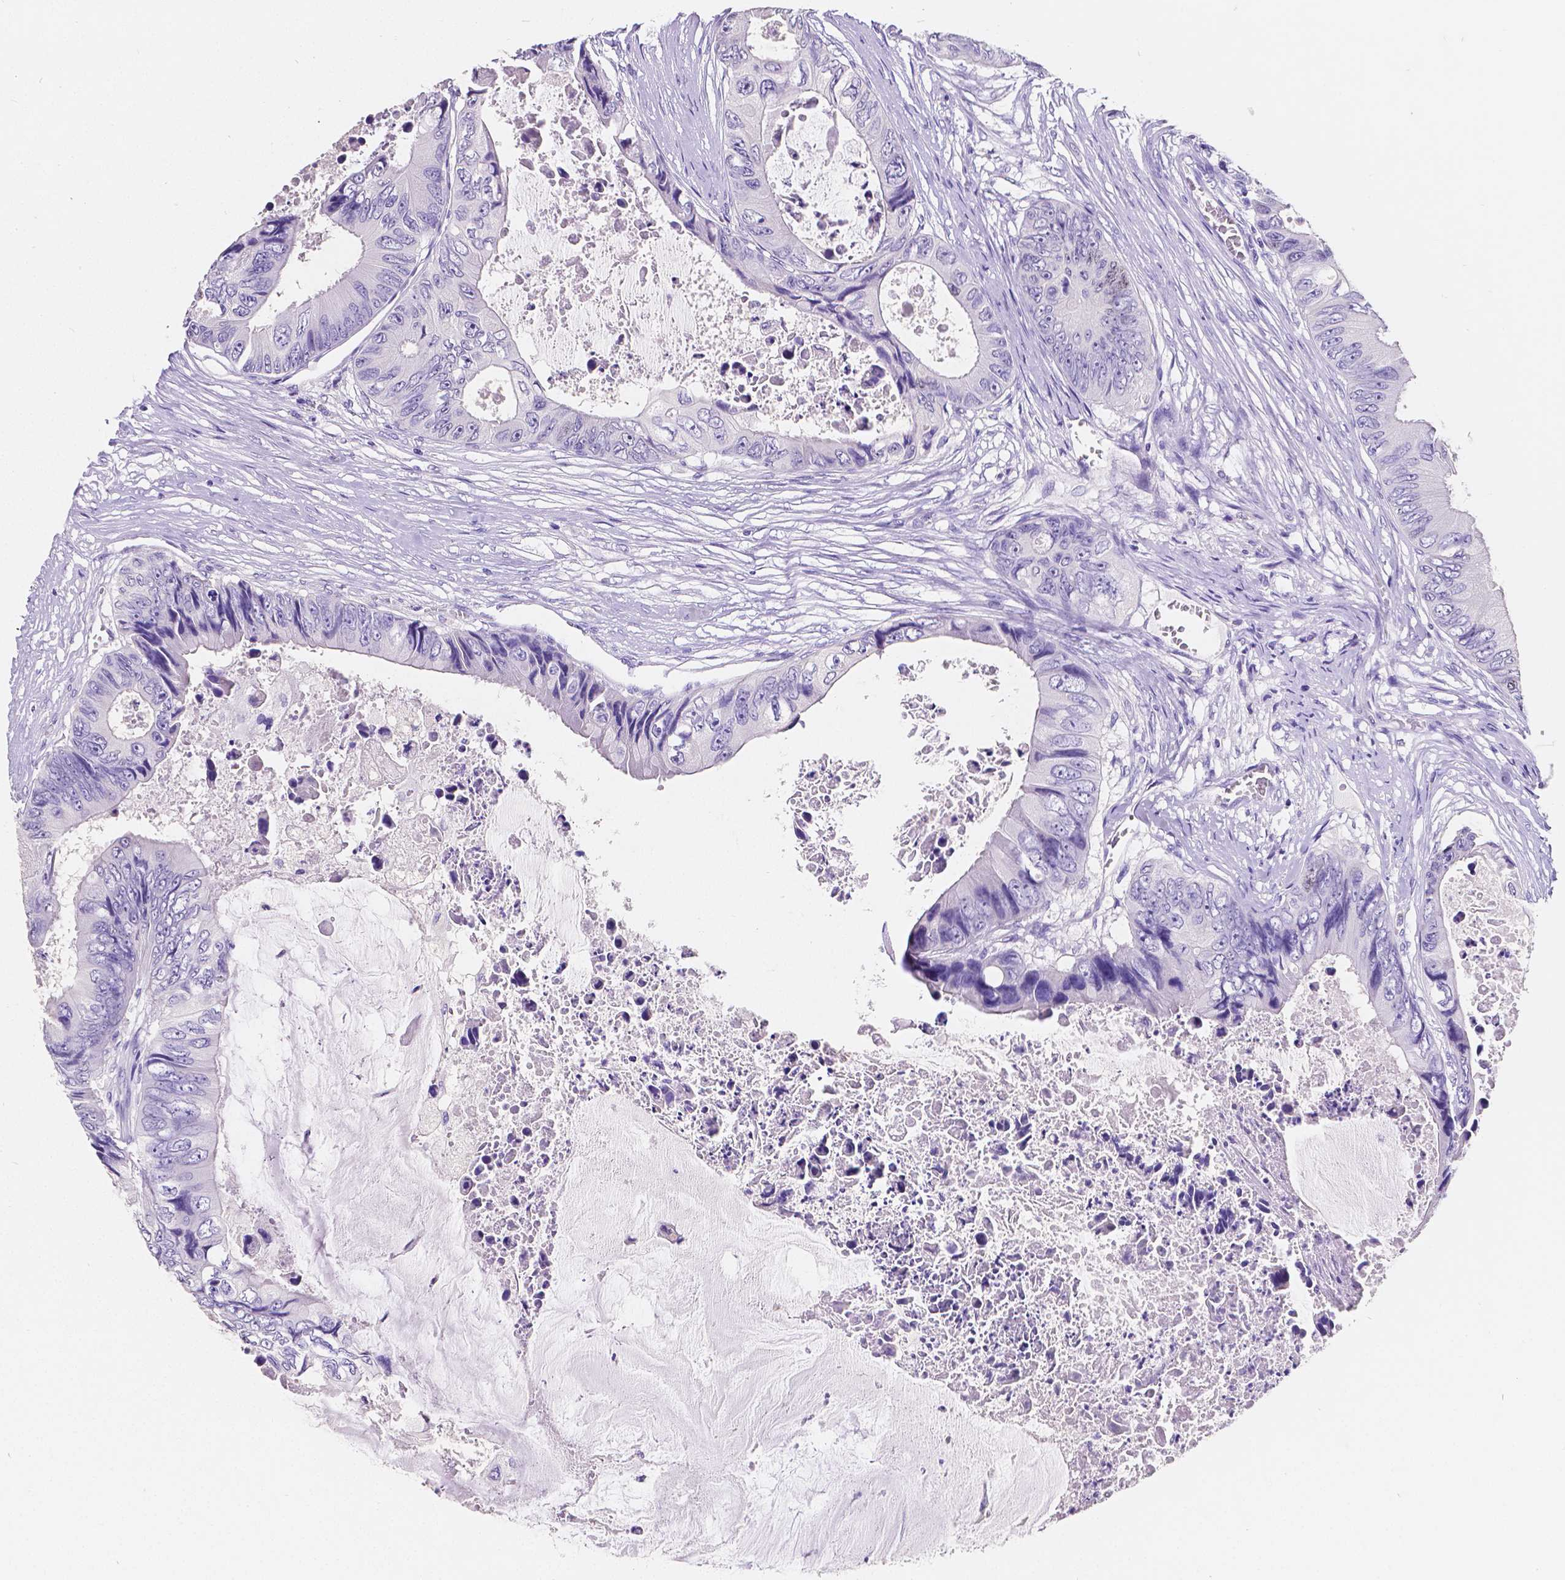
{"staining": {"intensity": "negative", "quantity": "none", "location": "none"}, "tissue": "colorectal cancer", "cell_type": "Tumor cells", "image_type": "cancer", "snomed": [{"axis": "morphology", "description": "Adenocarcinoma, NOS"}, {"axis": "topography", "description": "Rectum"}], "caption": "There is no significant positivity in tumor cells of colorectal cancer. (Stains: DAB (3,3'-diaminobenzidine) immunohistochemistry with hematoxylin counter stain, Microscopy: brightfield microscopy at high magnification).", "gene": "SATB2", "patient": {"sex": "male", "age": 63}}